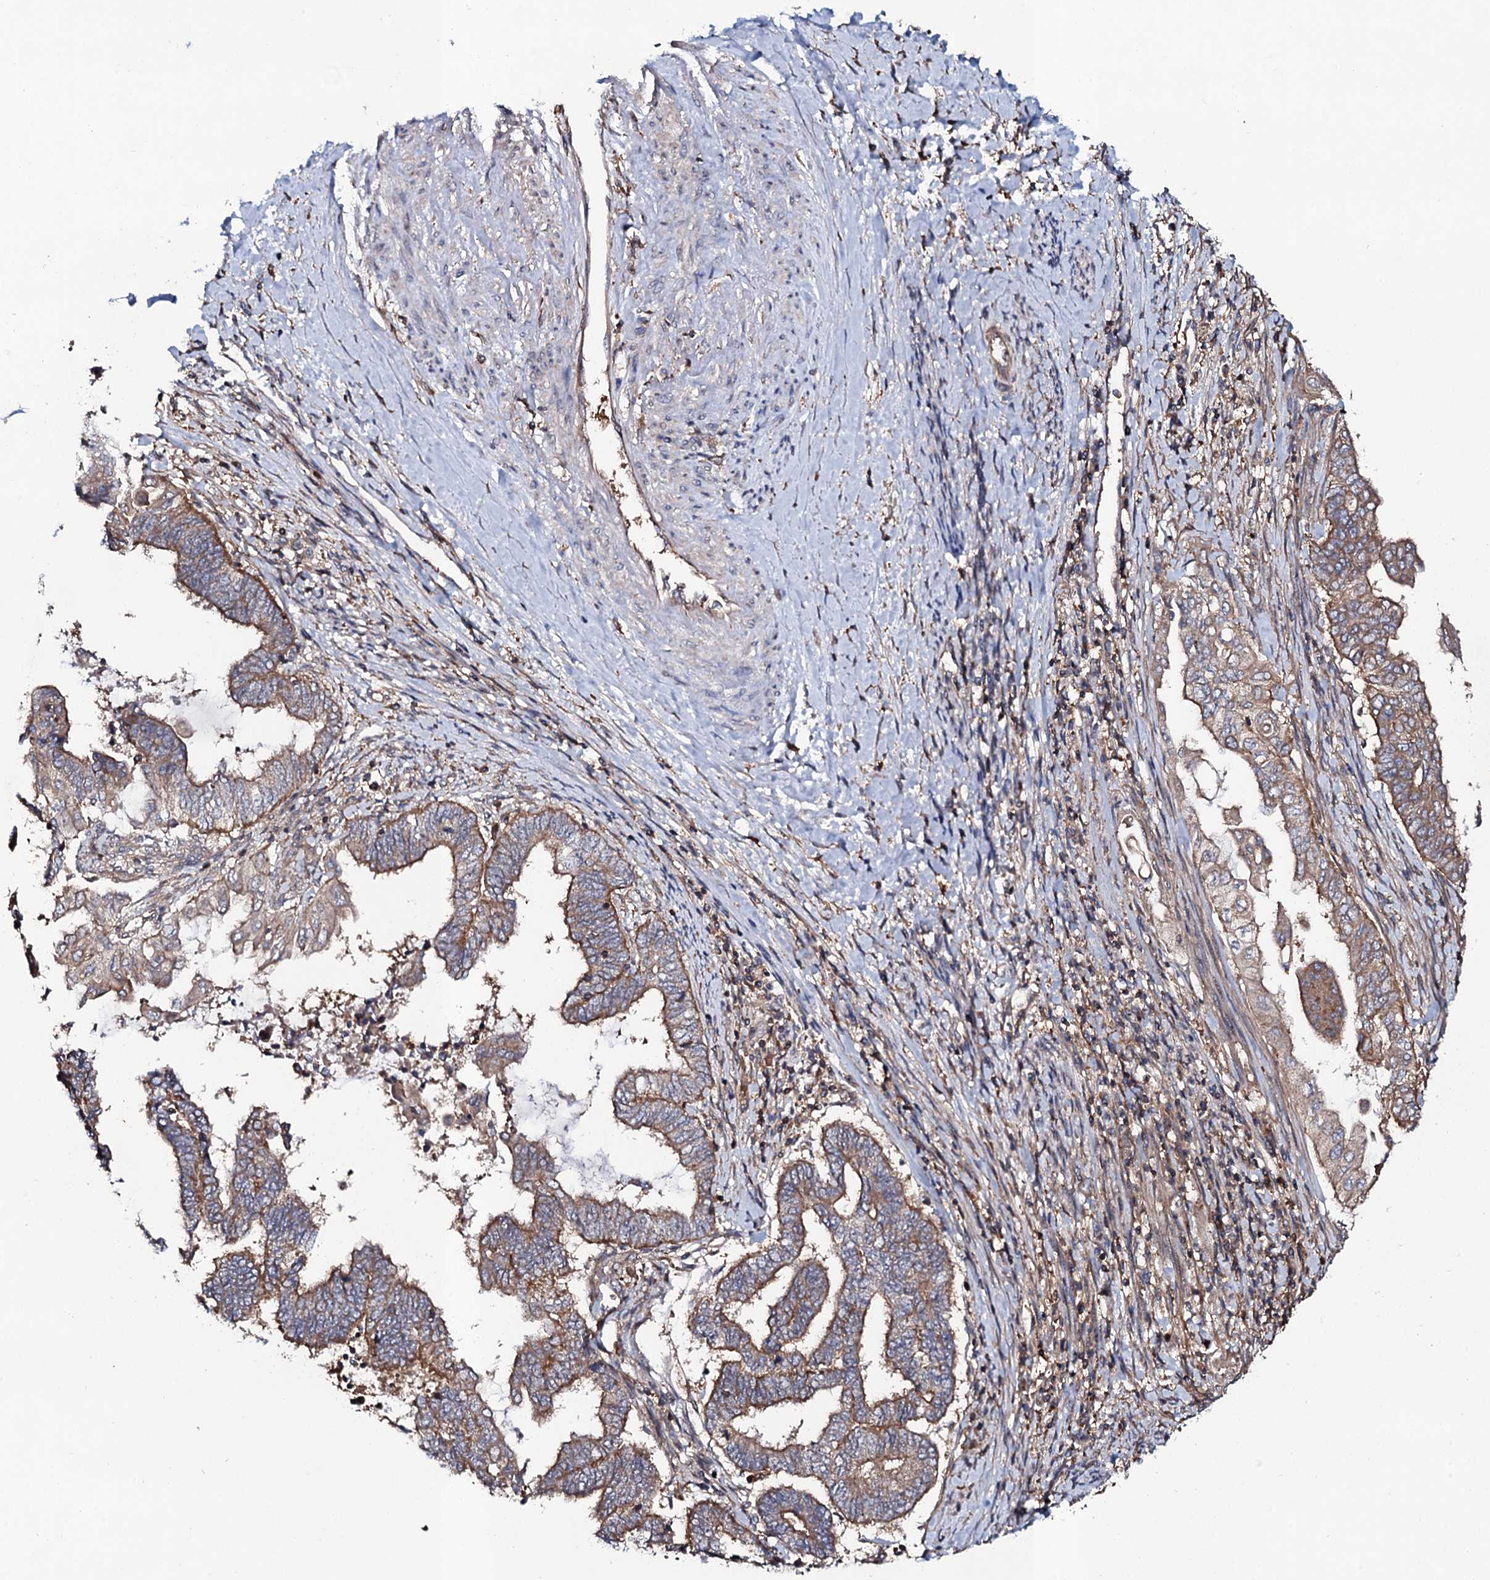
{"staining": {"intensity": "moderate", "quantity": ">75%", "location": "cytoplasmic/membranous"}, "tissue": "endometrial cancer", "cell_type": "Tumor cells", "image_type": "cancer", "snomed": [{"axis": "morphology", "description": "Adenocarcinoma, NOS"}, {"axis": "topography", "description": "Uterus"}, {"axis": "topography", "description": "Endometrium"}], "caption": "A brown stain highlights moderate cytoplasmic/membranous expression of a protein in endometrial cancer (adenocarcinoma) tumor cells.", "gene": "COG6", "patient": {"sex": "female", "age": 70}}